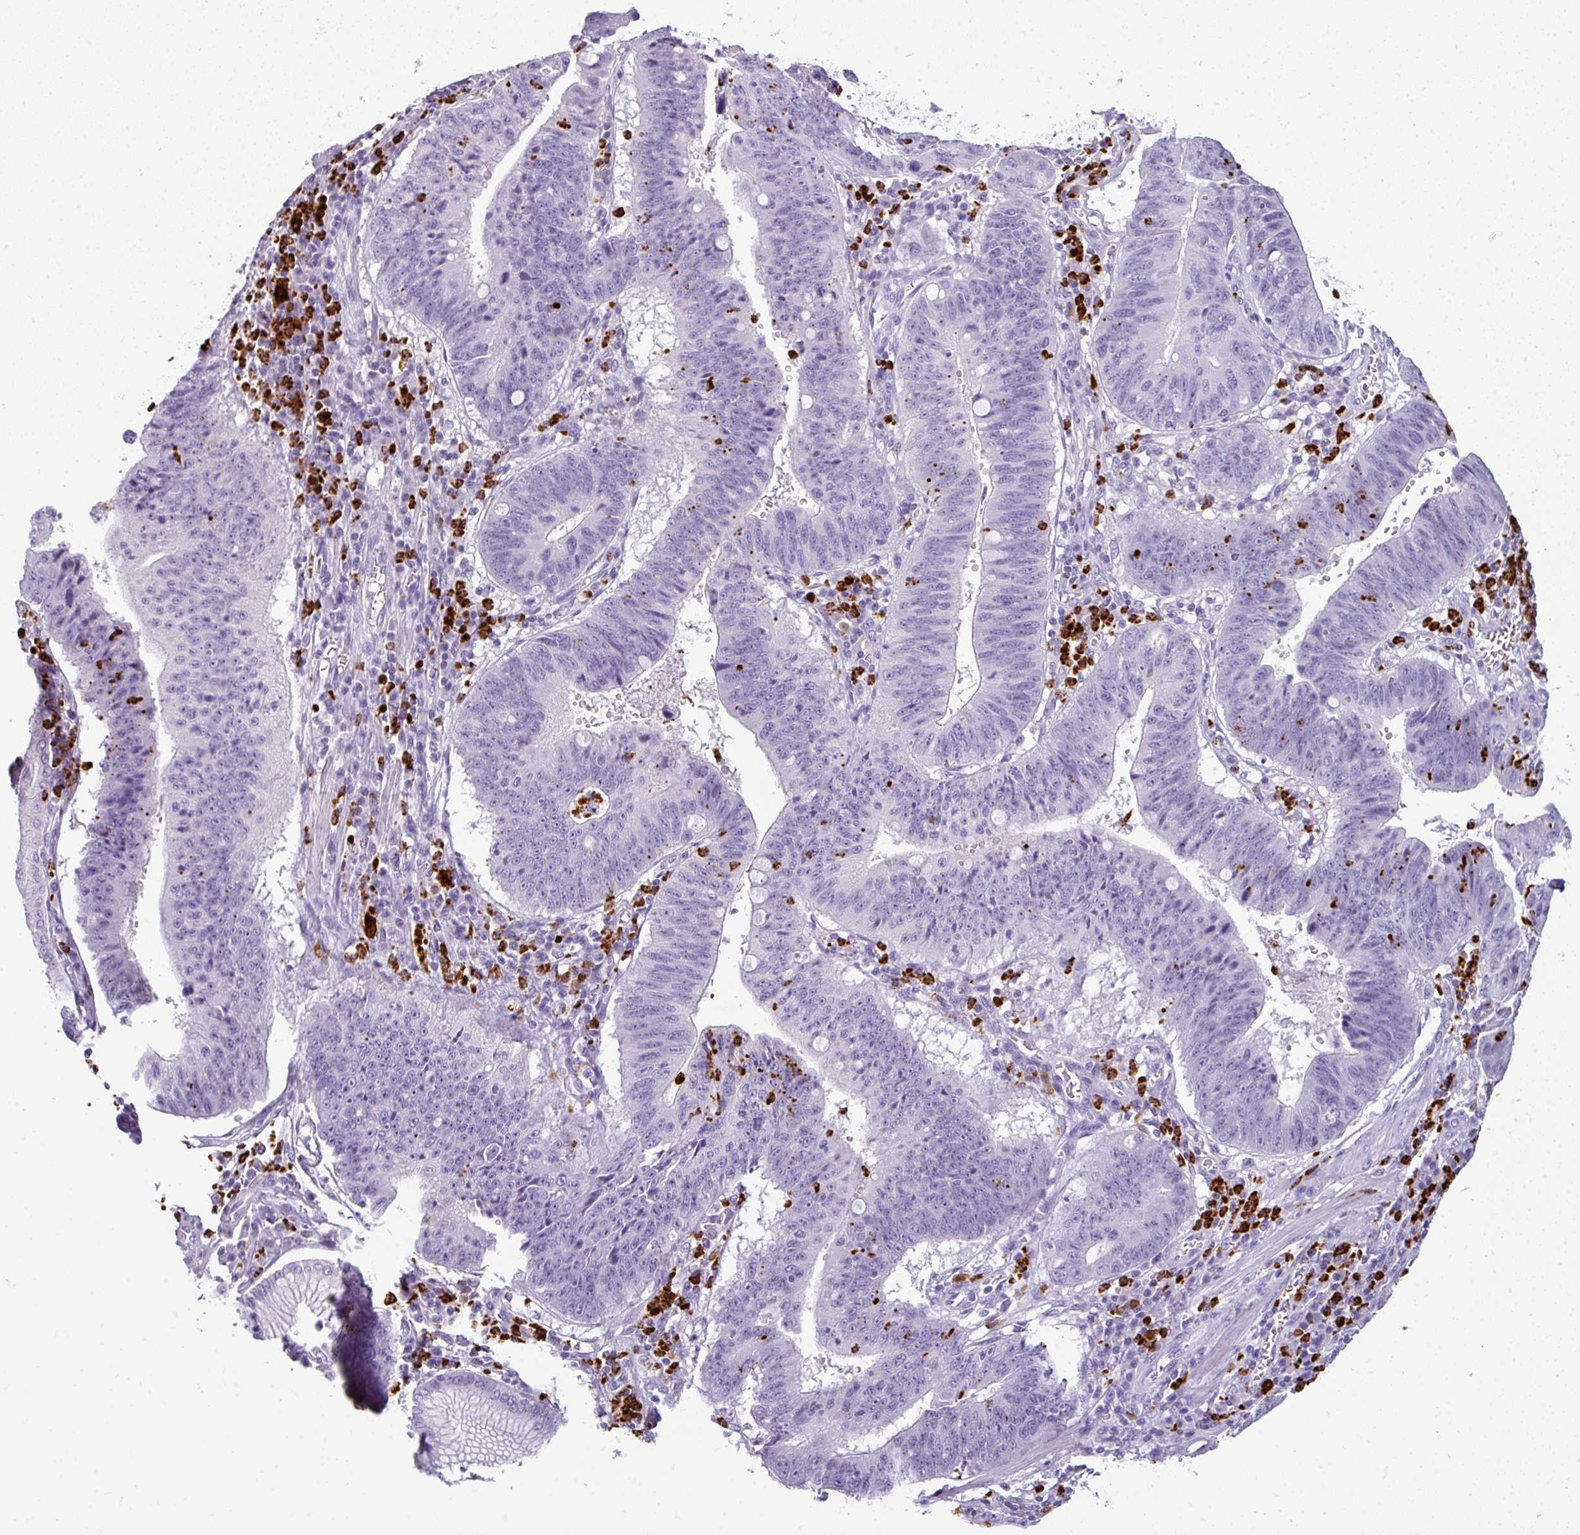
{"staining": {"intensity": "negative", "quantity": "none", "location": "none"}, "tissue": "stomach cancer", "cell_type": "Tumor cells", "image_type": "cancer", "snomed": [{"axis": "morphology", "description": "Adenocarcinoma, NOS"}, {"axis": "topography", "description": "Stomach"}], "caption": "Human adenocarcinoma (stomach) stained for a protein using IHC displays no positivity in tumor cells.", "gene": "CTSG", "patient": {"sex": "male", "age": 59}}